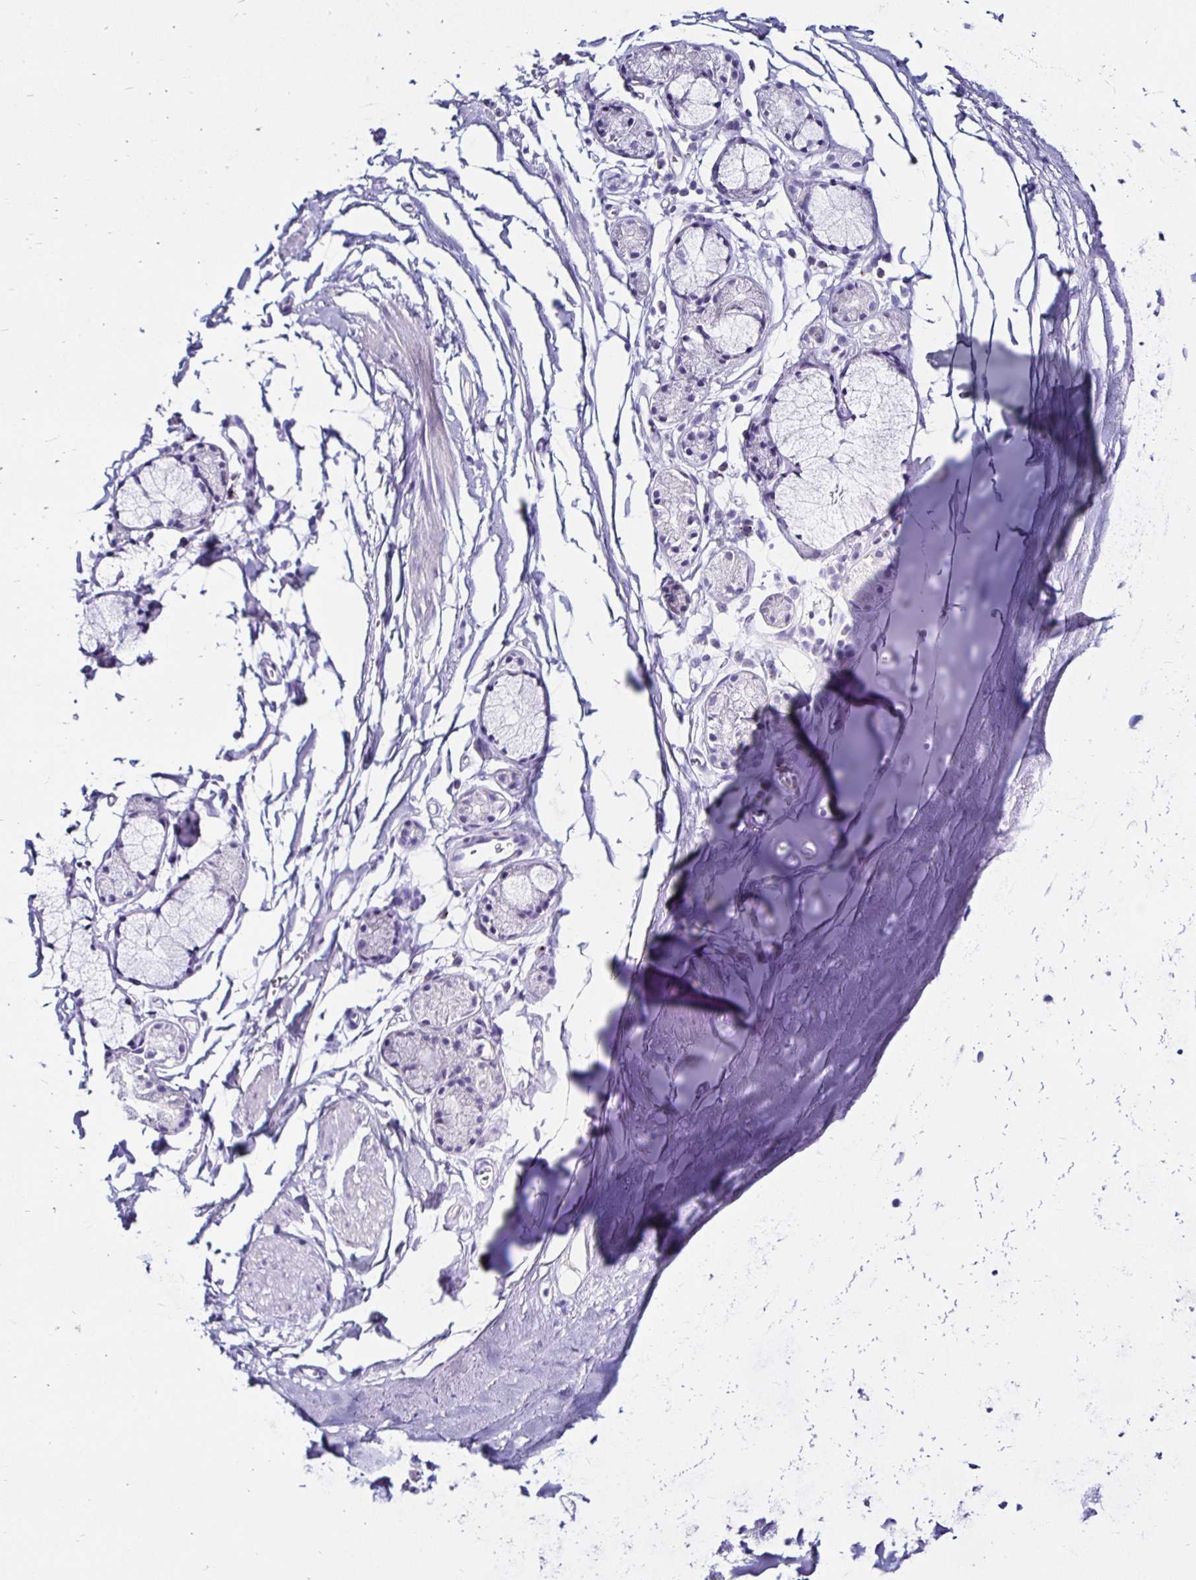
{"staining": {"intensity": "negative", "quantity": "none", "location": "none"}, "tissue": "adipose tissue", "cell_type": "Adipocytes", "image_type": "normal", "snomed": [{"axis": "morphology", "description": "Normal tissue, NOS"}, {"axis": "topography", "description": "Cartilage tissue"}, {"axis": "topography", "description": "Bronchus"}, {"axis": "topography", "description": "Peripheral nerve tissue"}], "caption": "Unremarkable adipose tissue was stained to show a protein in brown. There is no significant expression in adipocytes.", "gene": "KCNT1", "patient": {"sex": "female", "age": 59}}